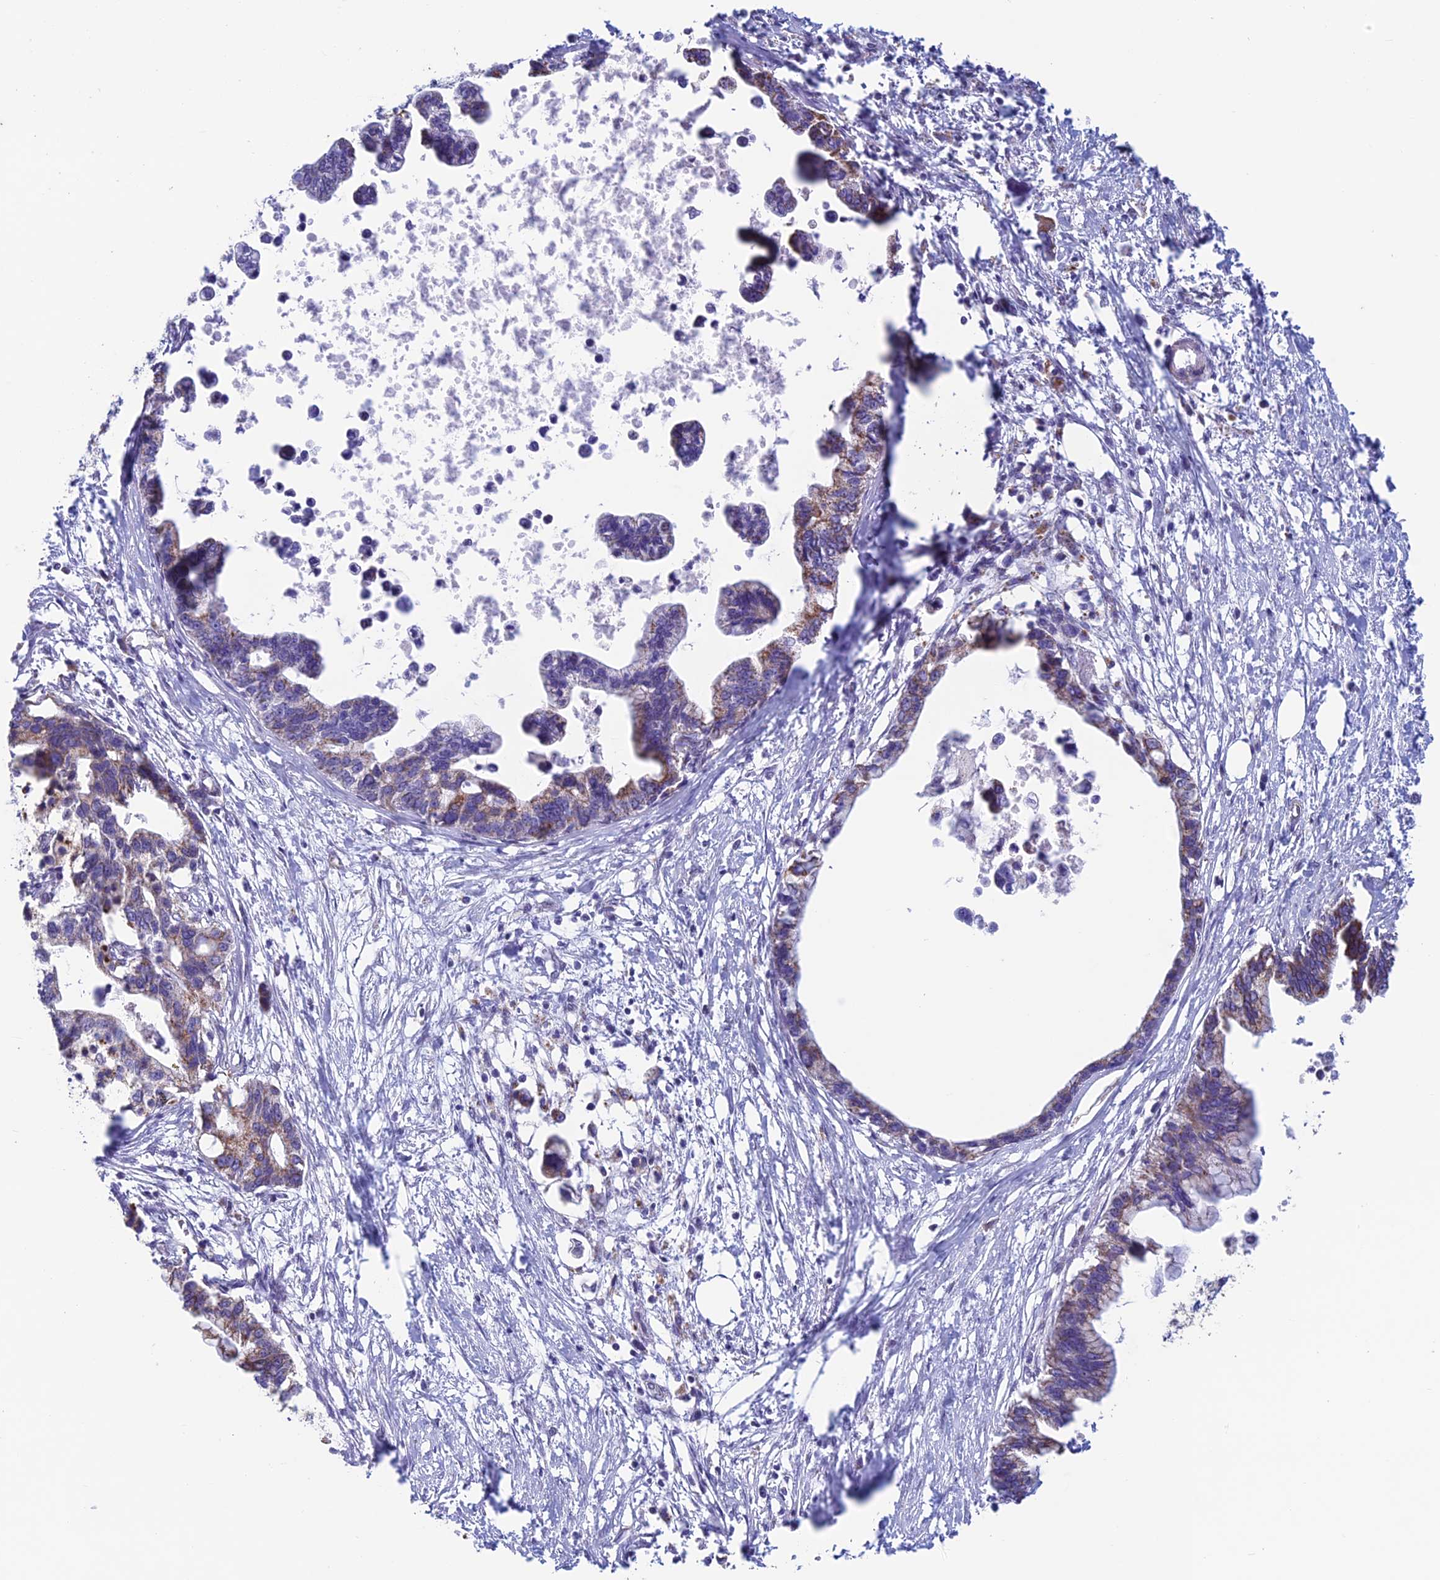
{"staining": {"intensity": "moderate", "quantity": "25%-75%", "location": "cytoplasmic/membranous"}, "tissue": "pancreatic cancer", "cell_type": "Tumor cells", "image_type": "cancer", "snomed": [{"axis": "morphology", "description": "Adenocarcinoma, NOS"}, {"axis": "topography", "description": "Pancreas"}], "caption": "Immunohistochemistry (IHC) of human pancreatic cancer (adenocarcinoma) demonstrates medium levels of moderate cytoplasmic/membranous staining in approximately 25%-75% of tumor cells.", "gene": "ZNG1B", "patient": {"sex": "female", "age": 83}}